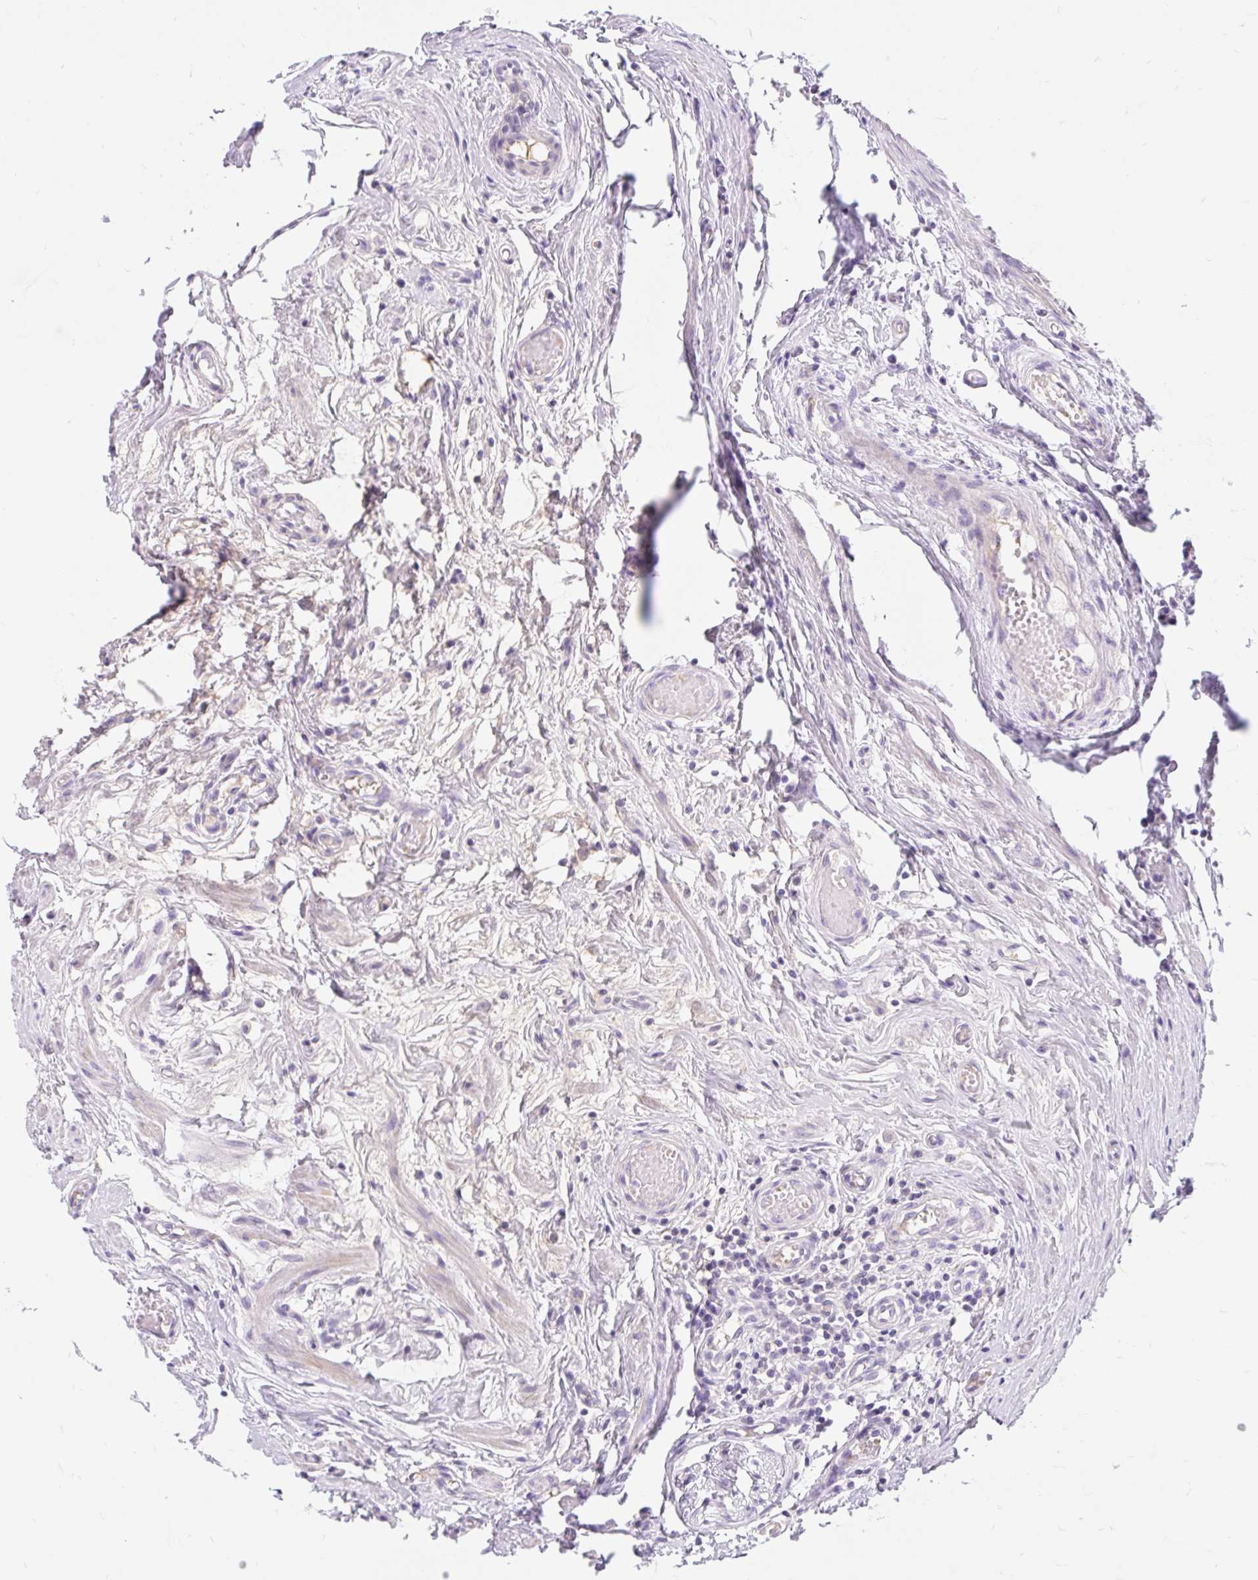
{"staining": {"intensity": "negative", "quantity": "none", "location": "none"}, "tissue": "epididymis", "cell_type": "Glandular cells", "image_type": "normal", "snomed": [{"axis": "morphology", "description": "Normal tissue, NOS"}, {"axis": "topography", "description": "Epididymis, spermatic cord, NOS"}], "caption": "High magnification brightfield microscopy of benign epididymis stained with DAB (3,3'-diaminobenzidine) (brown) and counterstained with hematoxylin (blue): glandular cells show no significant positivity. (DAB immunohistochemistry (IHC) with hematoxylin counter stain).", "gene": "SLC28A1", "patient": {"sex": "male", "age": 22}}